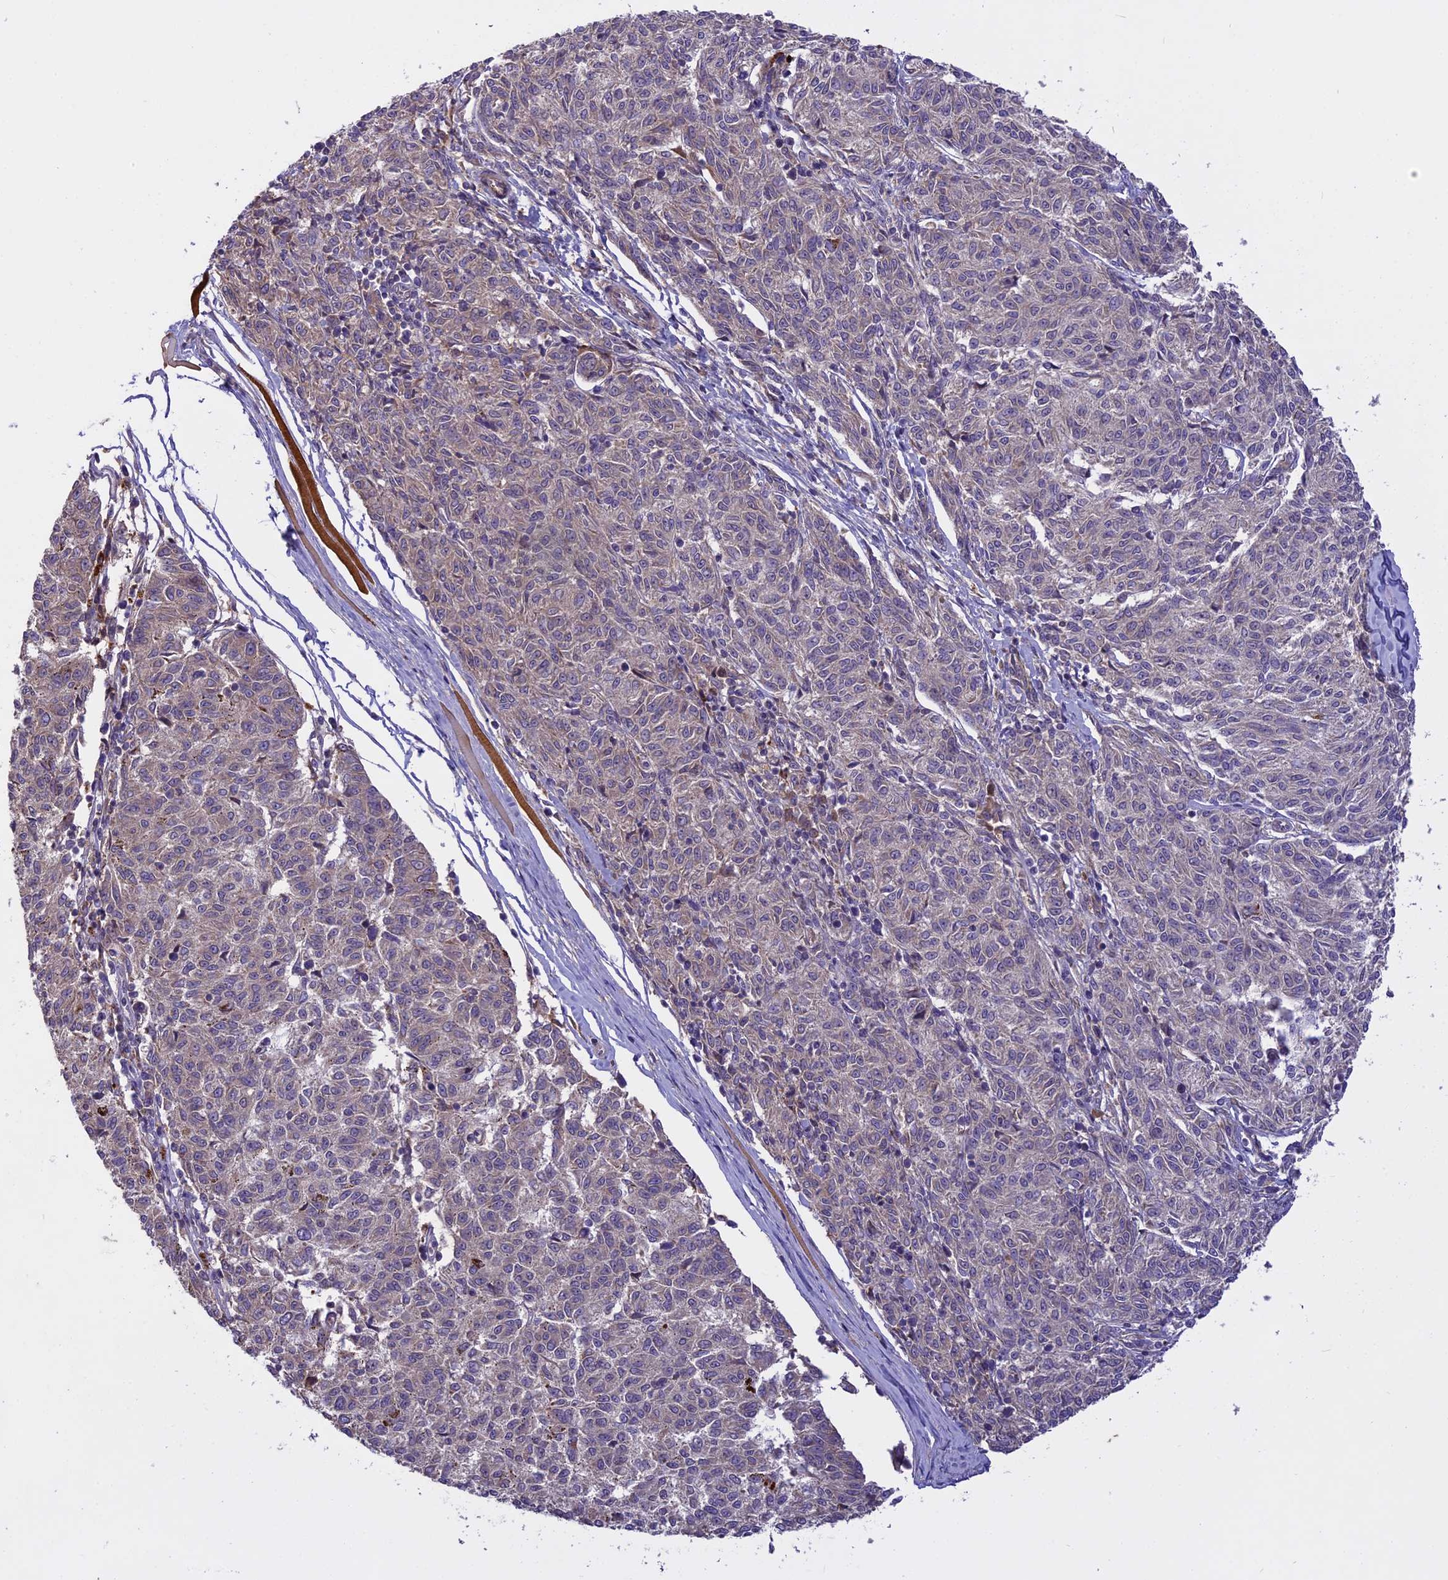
{"staining": {"intensity": "negative", "quantity": "none", "location": "none"}, "tissue": "melanoma", "cell_type": "Tumor cells", "image_type": "cancer", "snomed": [{"axis": "morphology", "description": "Malignant melanoma, NOS"}, {"axis": "topography", "description": "Skin"}], "caption": "Immunohistochemistry of malignant melanoma shows no positivity in tumor cells.", "gene": "MEMO1", "patient": {"sex": "female", "age": 72}}